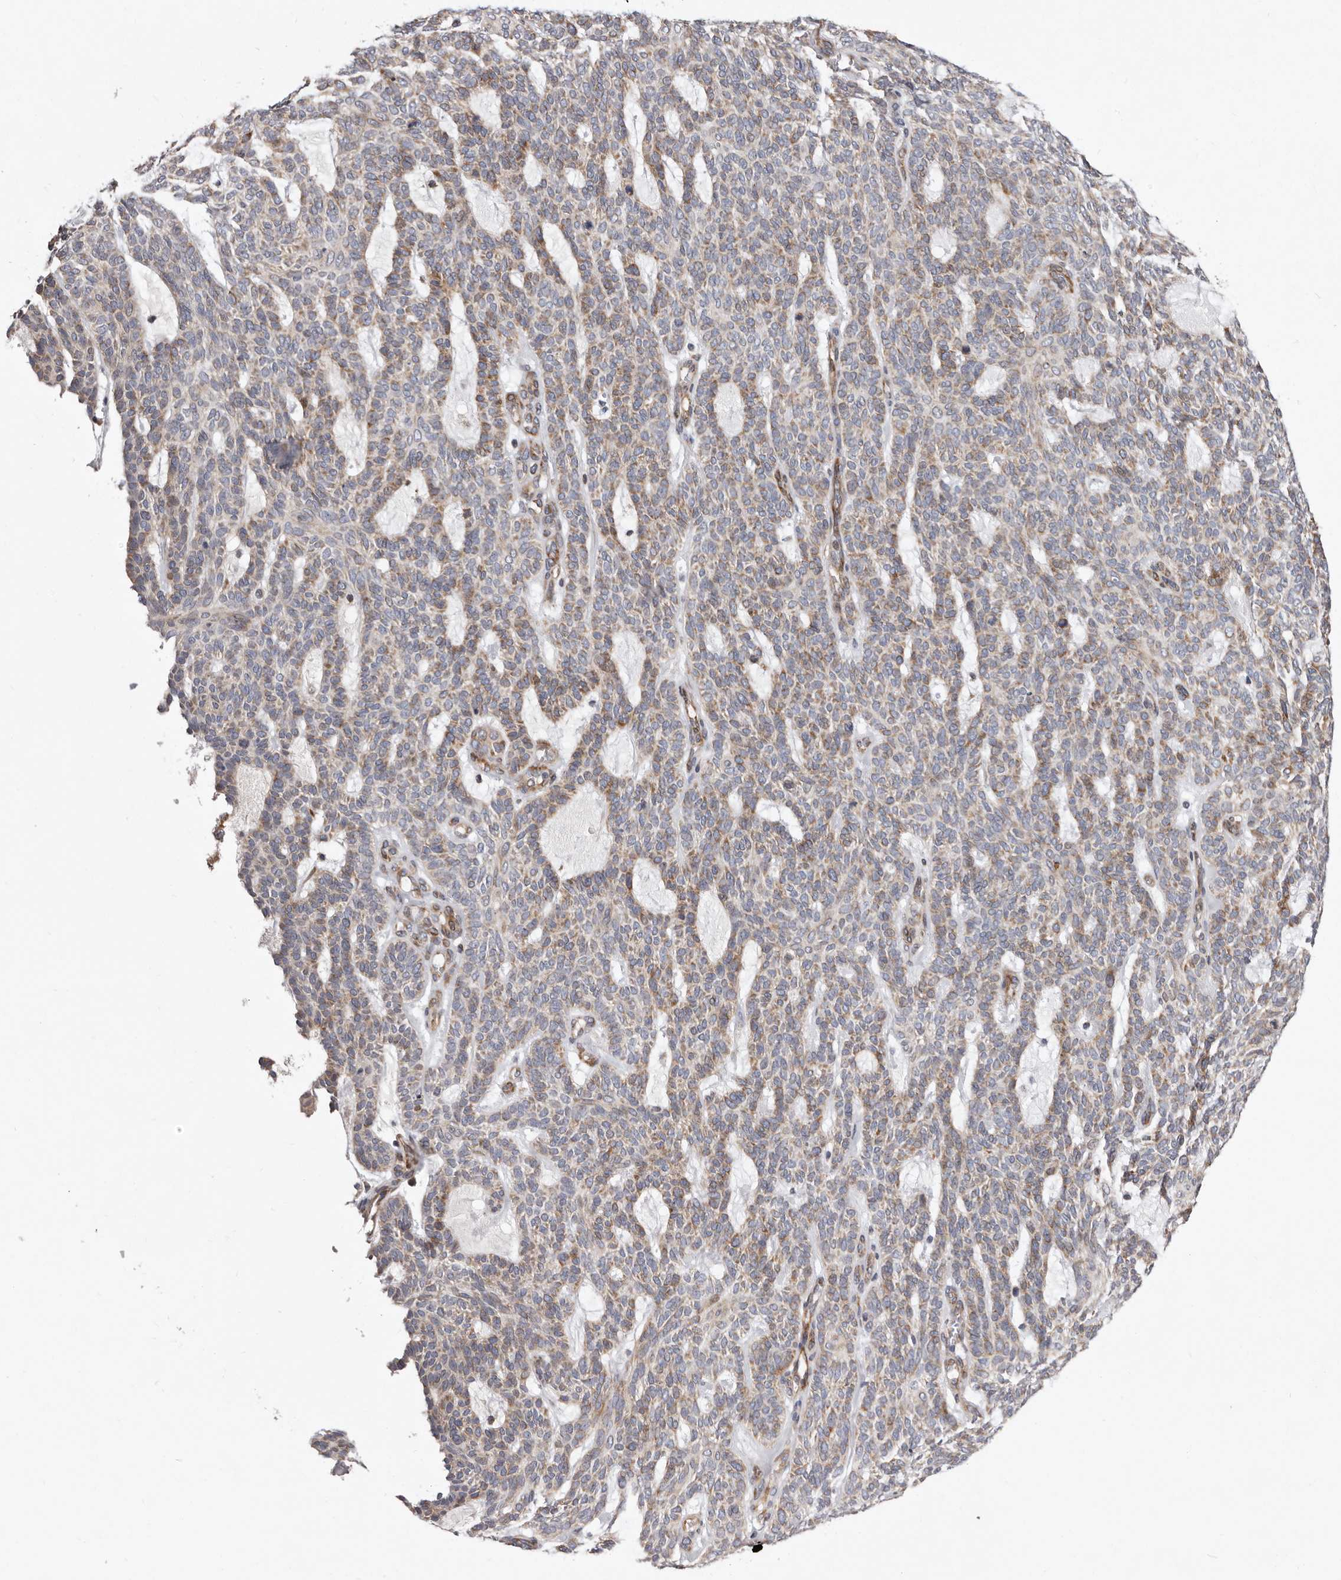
{"staining": {"intensity": "moderate", "quantity": ">75%", "location": "cytoplasmic/membranous"}, "tissue": "skin cancer", "cell_type": "Tumor cells", "image_type": "cancer", "snomed": [{"axis": "morphology", "description": "Squamous cell carcinoma, NOS"}, {"axis": "topography", "description": "Skin"}], "caption": "A high-resolution image shows immunohistochemistry staining of skin squamous cell carcinoma, which demonstrates moderate cytoplasmic/membranous expression in about >75% of tumor cells.", "gene": "TIMM17B", "patient": {"sex": "female", "age": 90}}